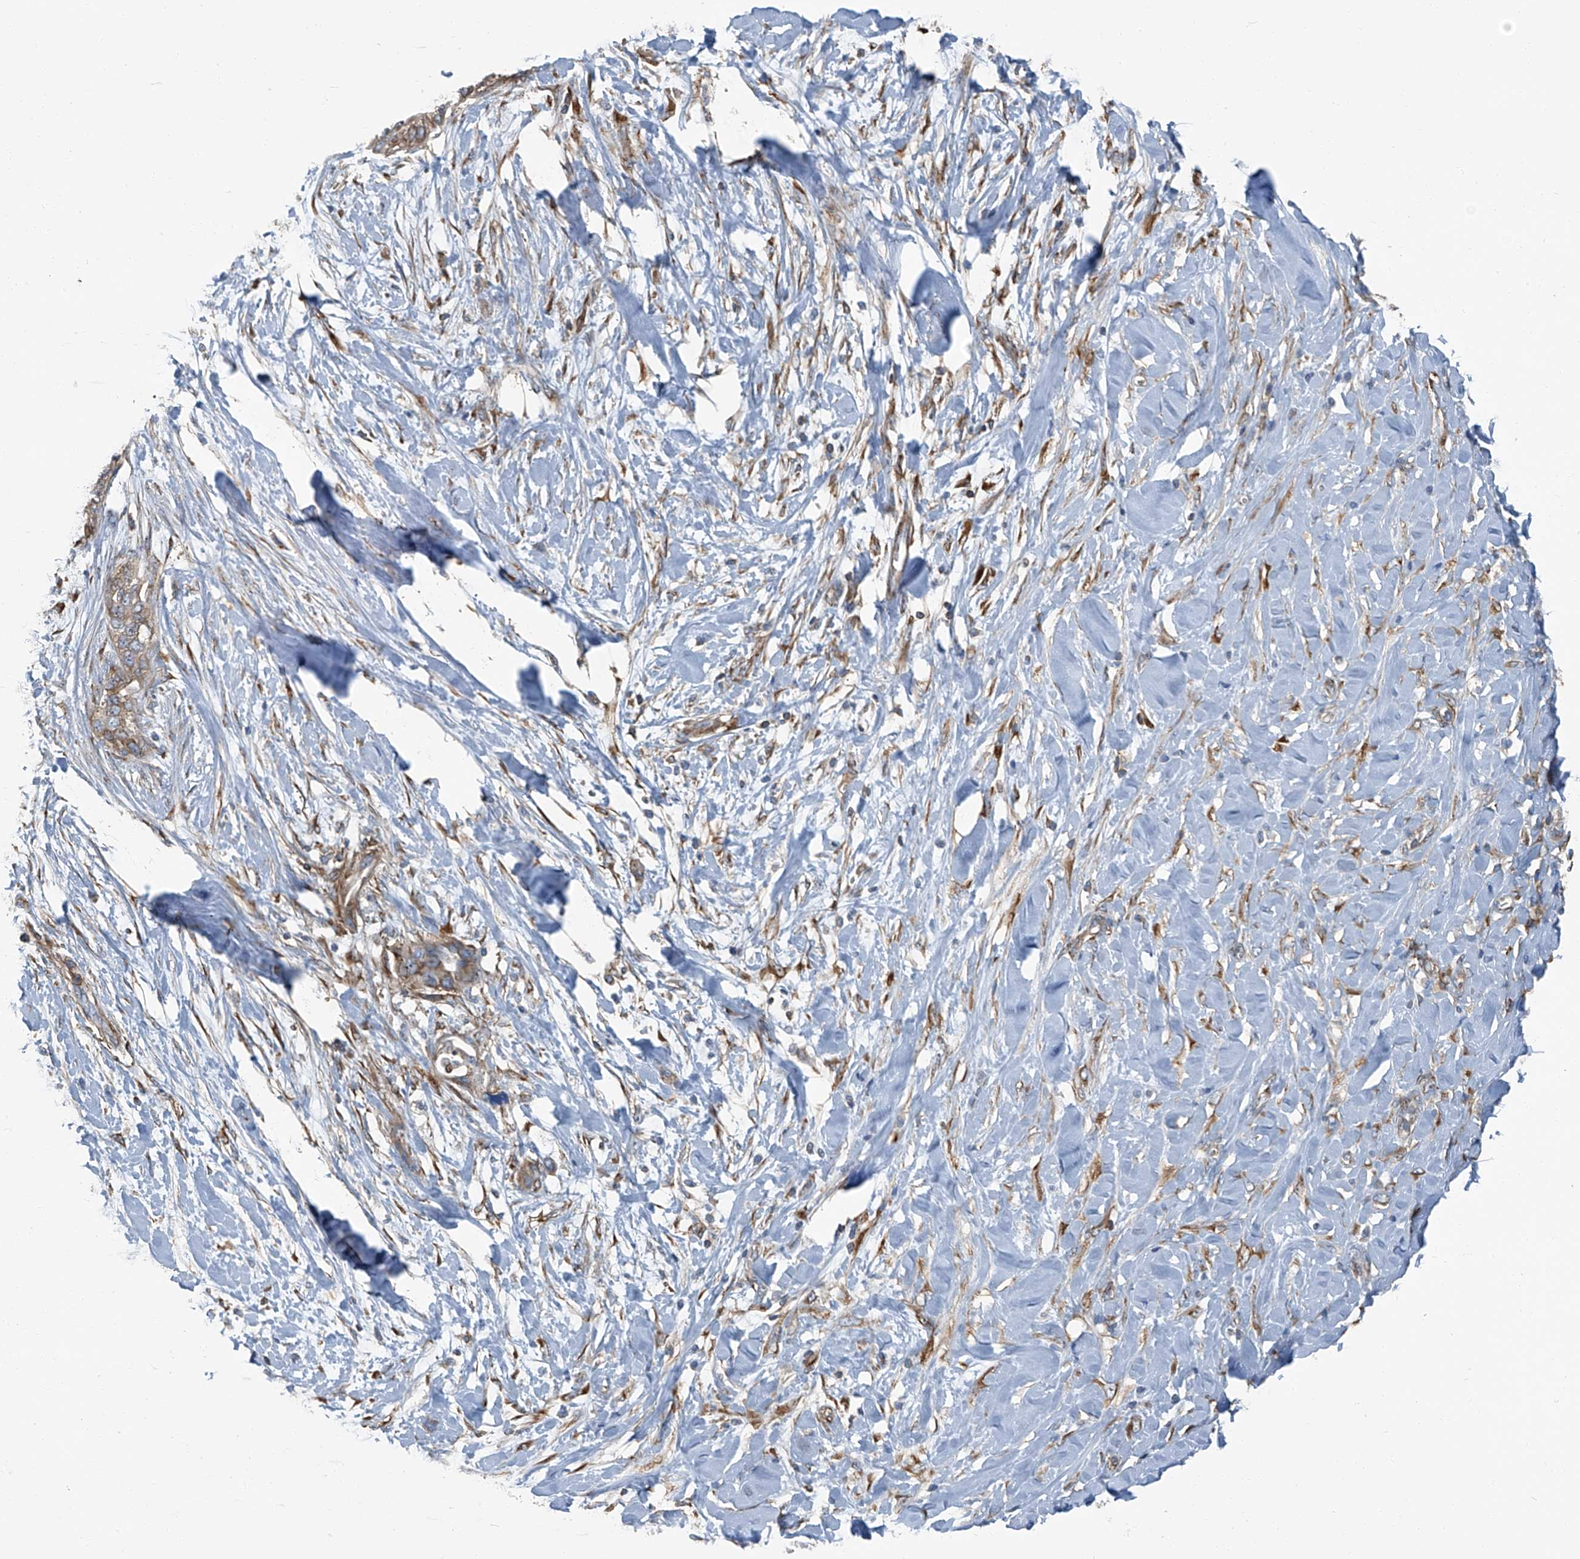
{"staining": {"intensity": "moderate", "quantity": "25%-75%", "location": "cytoplasmic/membranous"}, "tissue": "pancreatic cancer", "cell_type": "Tumor cells", "image_type": "cancer", "snomed": [{"axis": "morphology", "description": "Normal tissue, NOS"}, {"axis": "morphology", "description": "Adenocarcinoma, NOS"}, {"axis": "topography", "description": "Pancreas"}, {"axis": "topography", "description": "Peripheral nerve tissue"}], "caption": "Immunohistochemical staining of adenocarcinoma (pancreatic) reveals moderate cytoplasmic/membranous protein expression in approximately 25%-75% of tumor cells.", "gene": "SEPTIN7", "patient": {"sex": "male", "age": 59}}